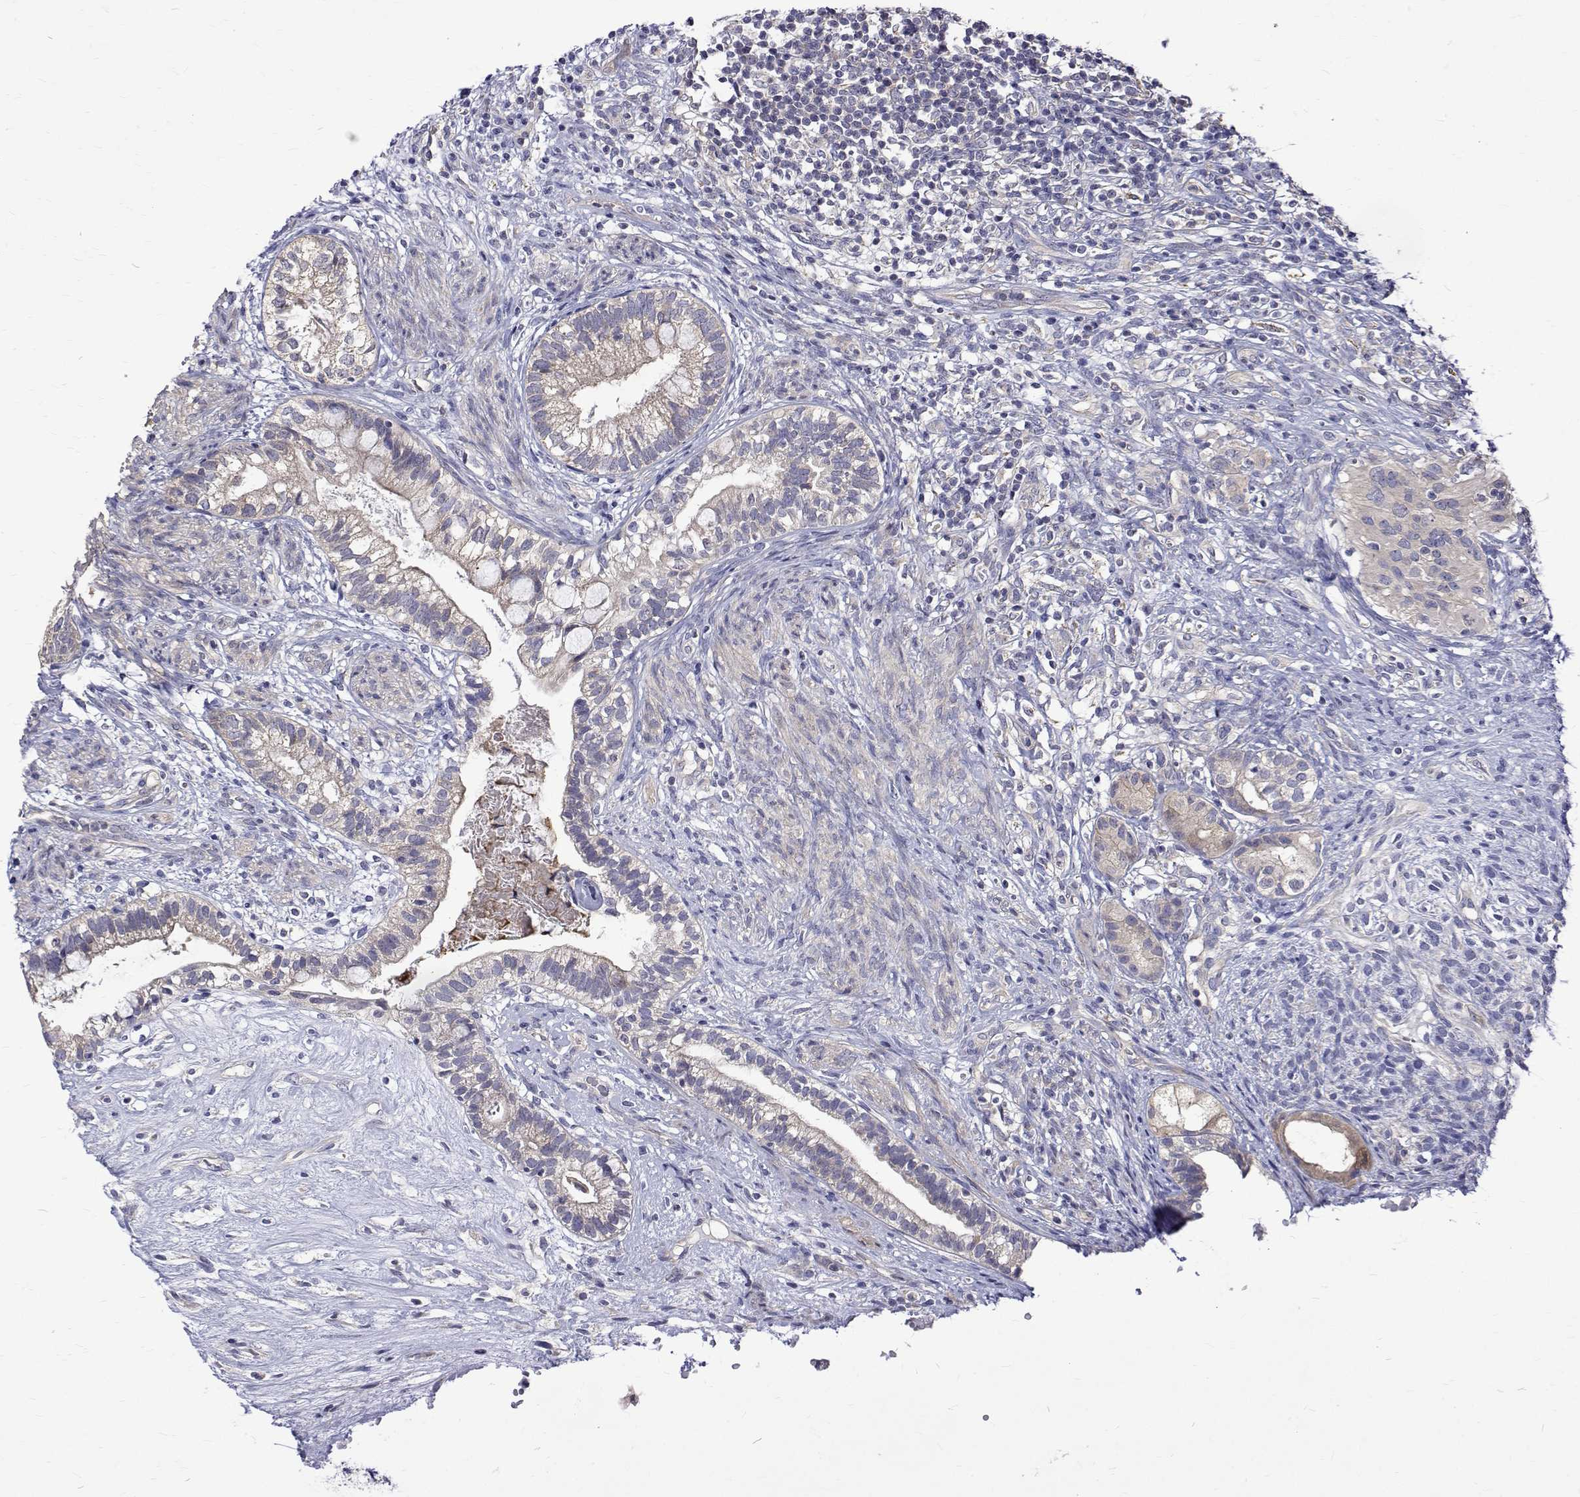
{"staining": {"intensity": "weak", "quantity": "<25%", "location": "cytoplasmic/membranous"}, "tissue": "testis cancer", "cell_type": "Tumor cells", "image_type": "cancer", "snomed": [{"axis": "morphology", "description": "Seminoma, NOS"}, {"axis": "morphology", "description": "Carcinoma, Embryonal, NOS"}, {"axis": "topography", "description": "Testis"}], "caption": "This is an immunohistochemistry image of testis seminoma. There is no staining in tumor cells.", "gene": "PADI1", "patient": {"sex": "male", "age": 41}}